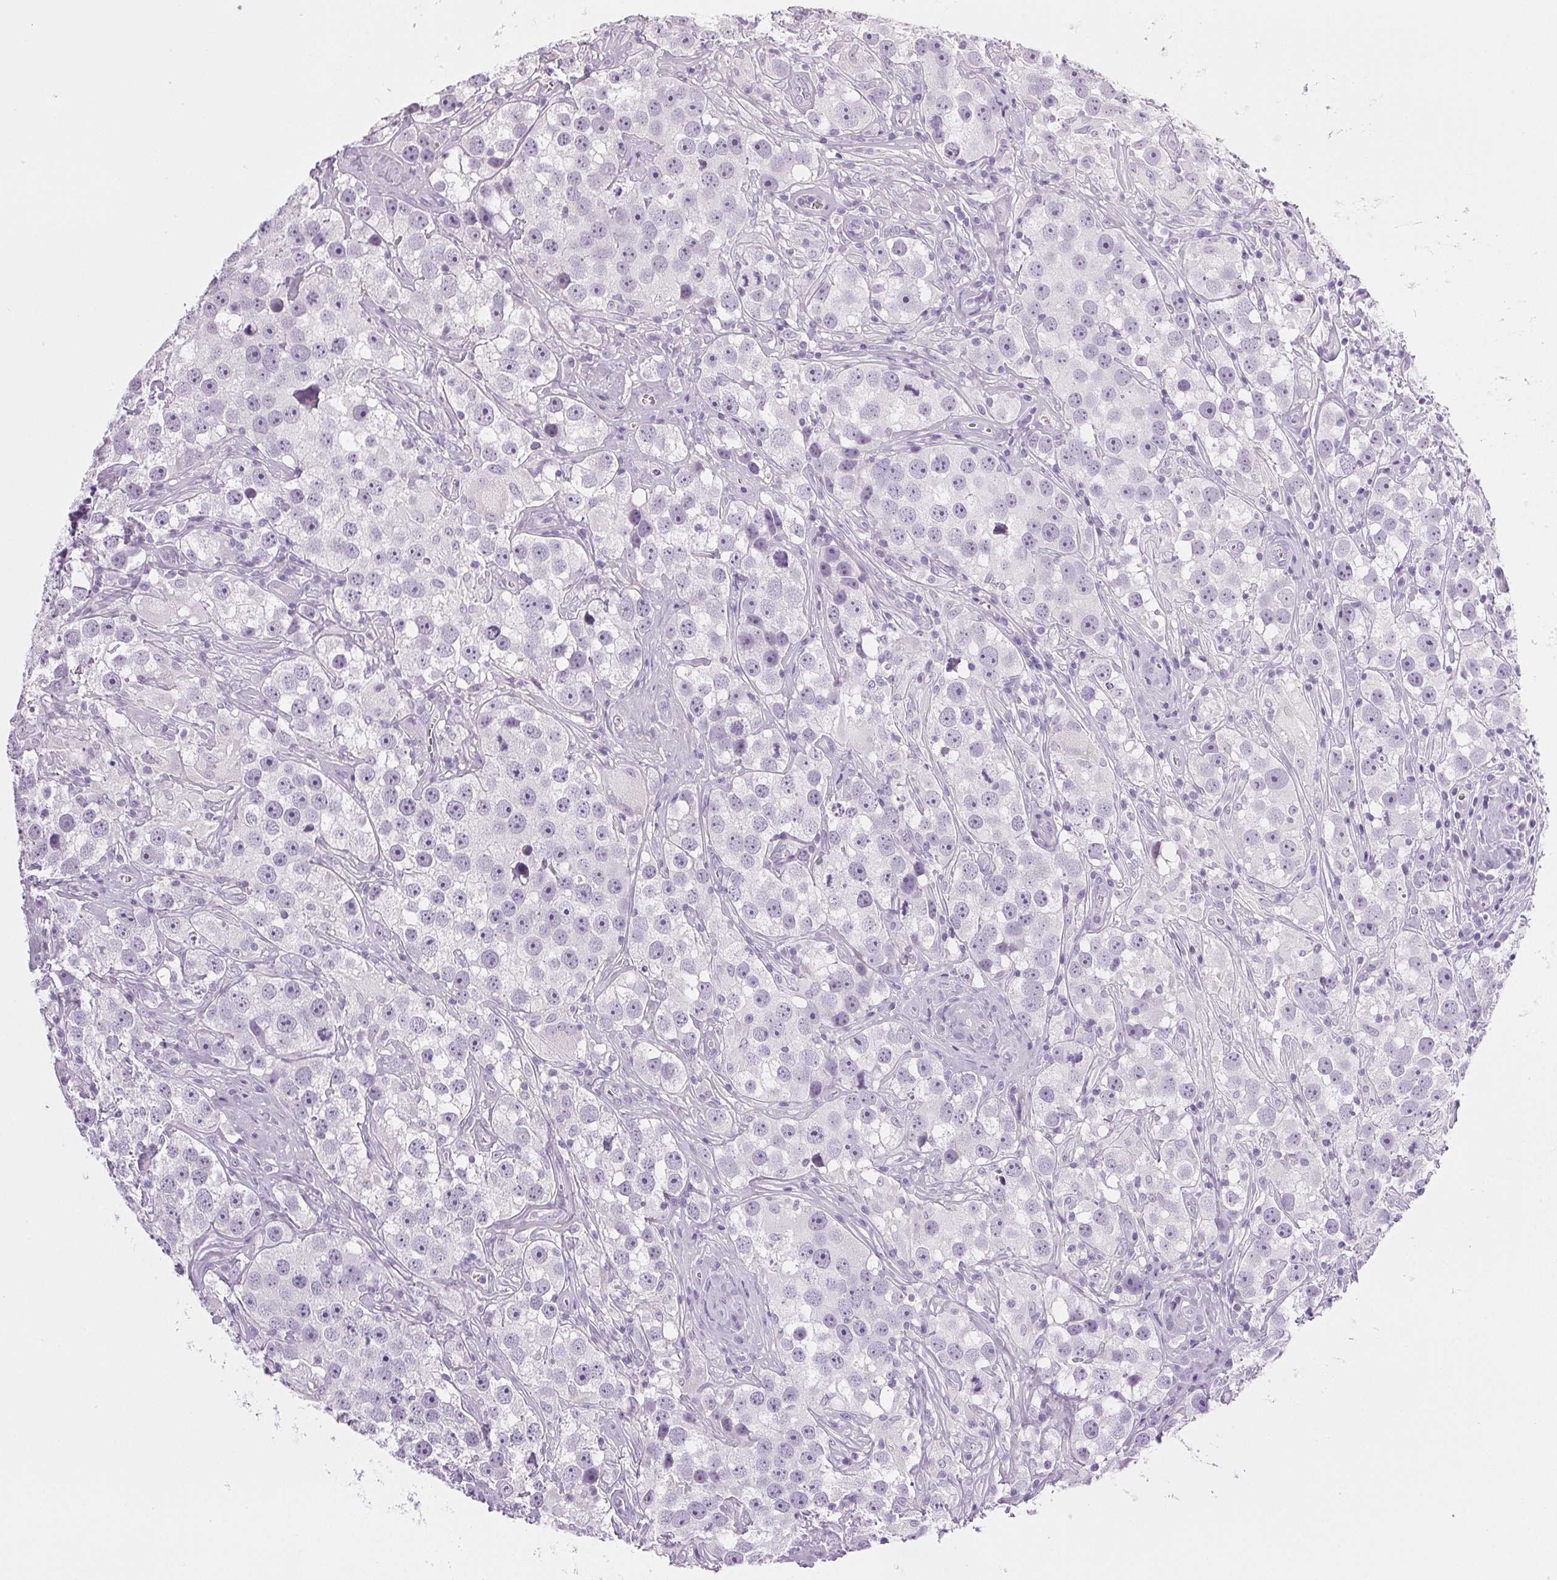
{"staining": {"intensity": "negative", "quantity": "none", "location": "none"}, "tissue": "testis cancer", "cell_type": "Tumor cells", "image_type": "cancer", "snomed": [{"axis": "morphology", "description": "Seminoma, NOS"}, {"axis": "topography", "description": "Testis"}], "caption": "This is a photomicrograph of IHC staining of testis cancer, which shows no positivity in tumor cells.", "gene": "COL7A1", "patient": {"sex": "male", "age": 49}}